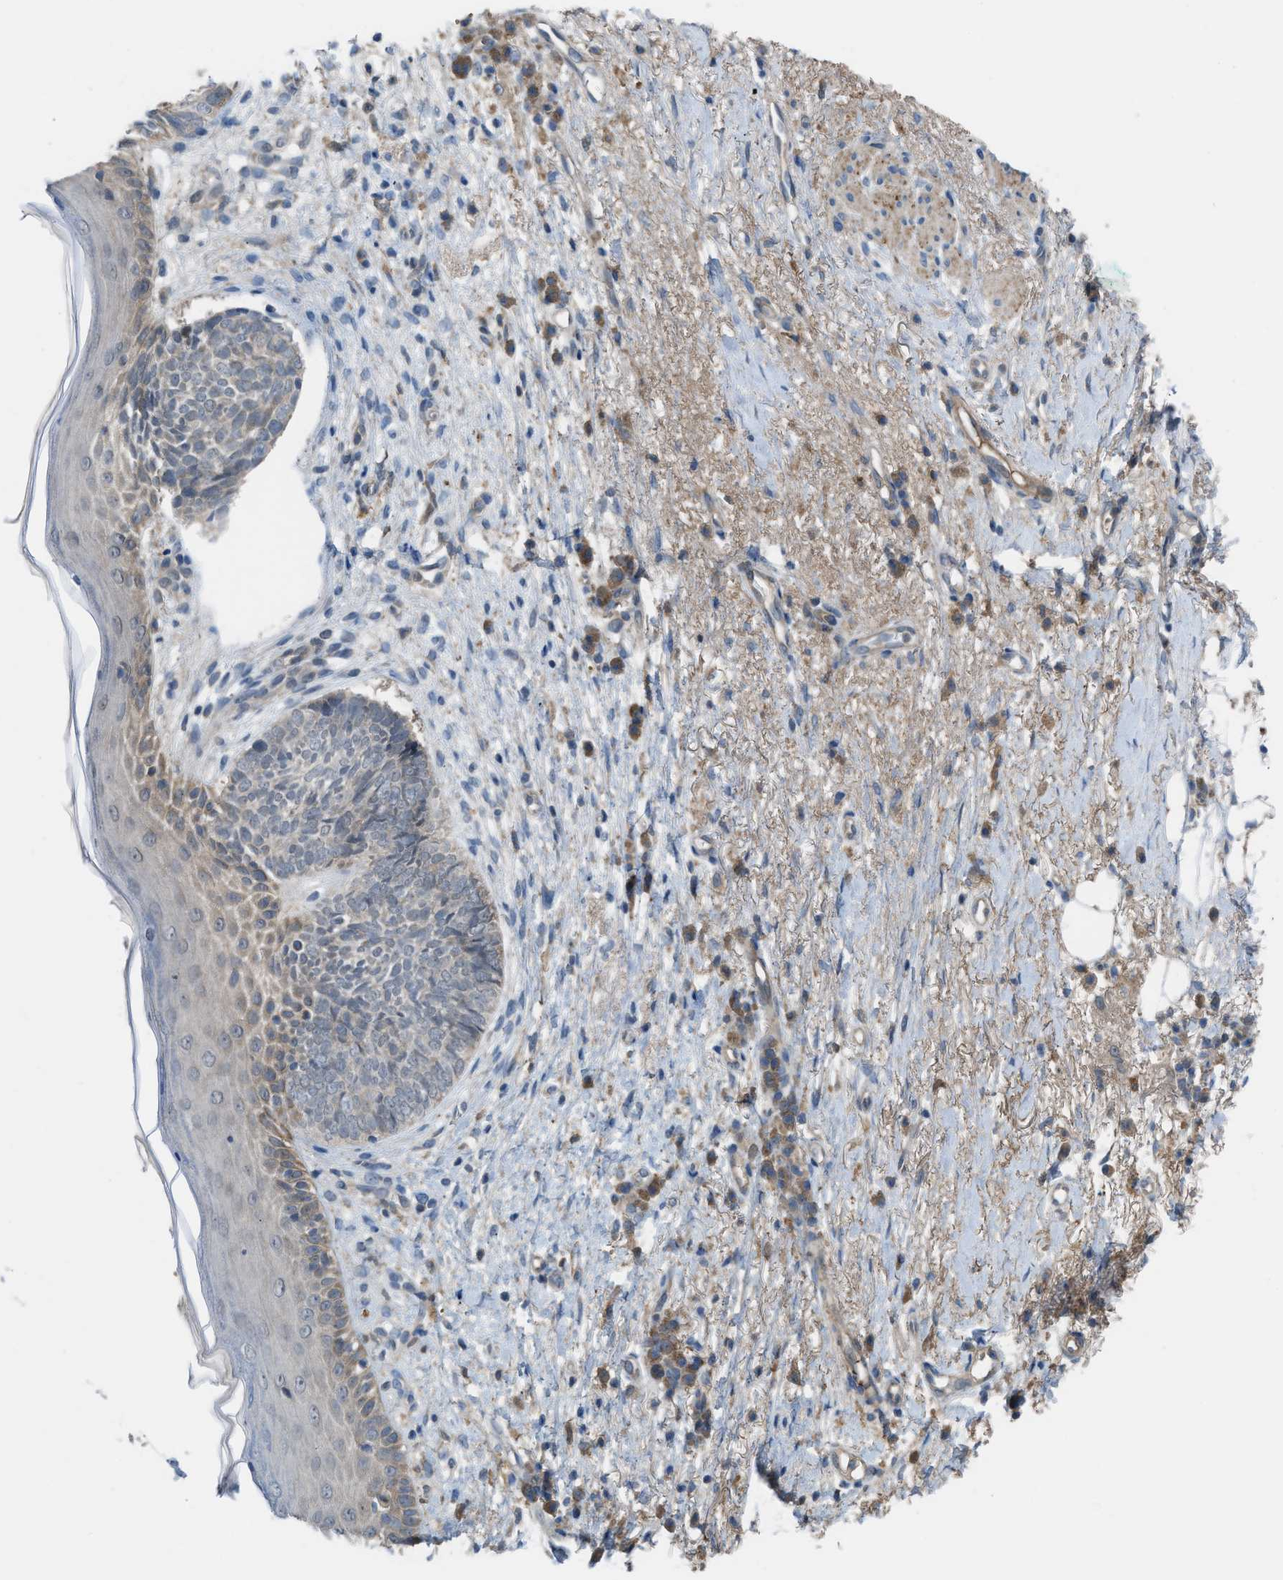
{"staining": {"intensity": "negative", "quantity": "none", "location": "none"}, "tissue": "skin cancer", "cell_type": "Tumor cells", "image_type": "cancer", "snomed": [{"axis": "morphology", "description": "Basal cell carcinoma"}, {"axis": "topography", "description": "Skin"}], "caption": "Immunohistochemistry (IHC) of skin cancer demonstrates no expression in tumor cells.", "gene": "BAZ2B", "patient": {"sex": "female", "age": 84}}